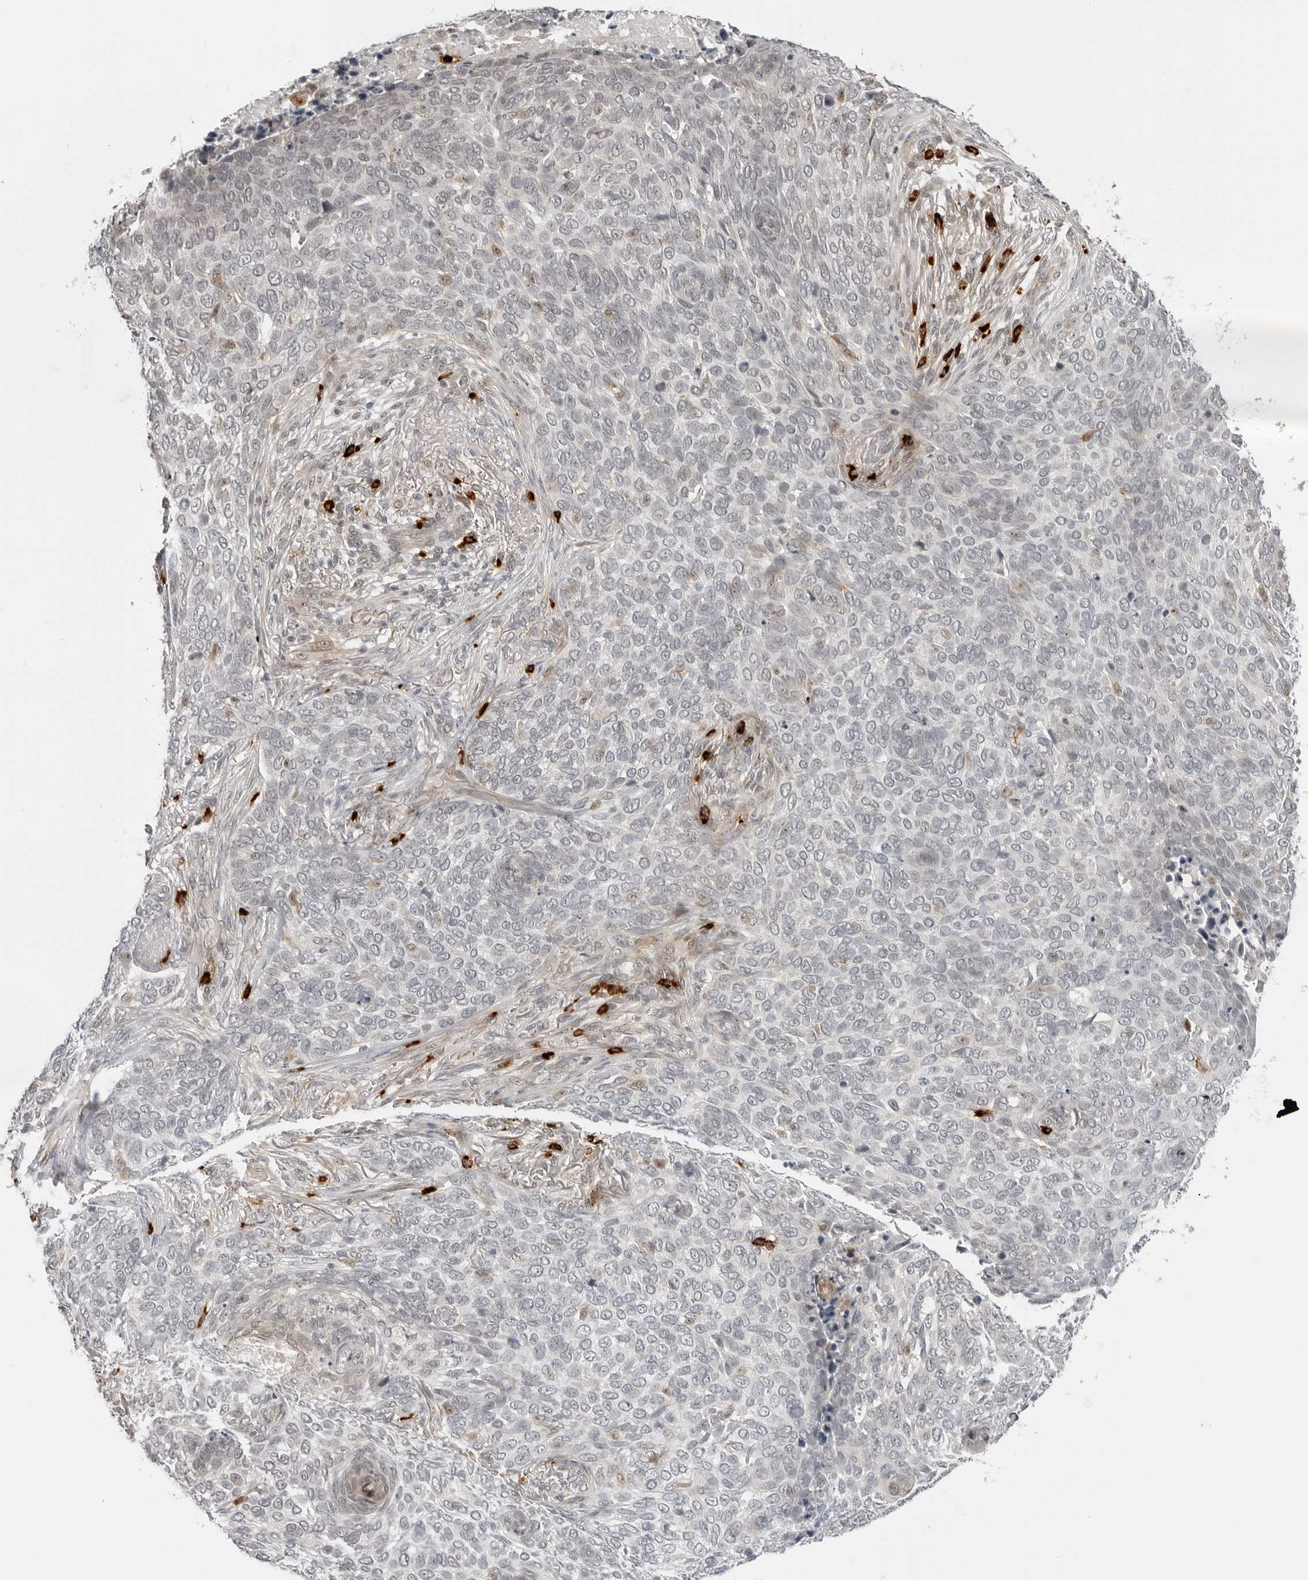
{"staining": {"intensity": "negative", "quantity": "none", "location": "none"}, "tissue": "skin cancer", "cell_type": "Tumor cells", "image_type": "cancer", "snomed": [{"axis": "morphology", "description": "Basal cell carcinoma"}, {"axis": "topography", "description": "Skin"}], "caption": "IHC image of skin basal cell carcinoma stained for a protein (brown), which reveals no staining in tumor cells. Brightfield microscopy of IHC stained with DAB (brown) and hematoxylin (blue), captured at high magnification.", "gene": "SUGCT", "patient": {"sex": "female", "age": 64}}